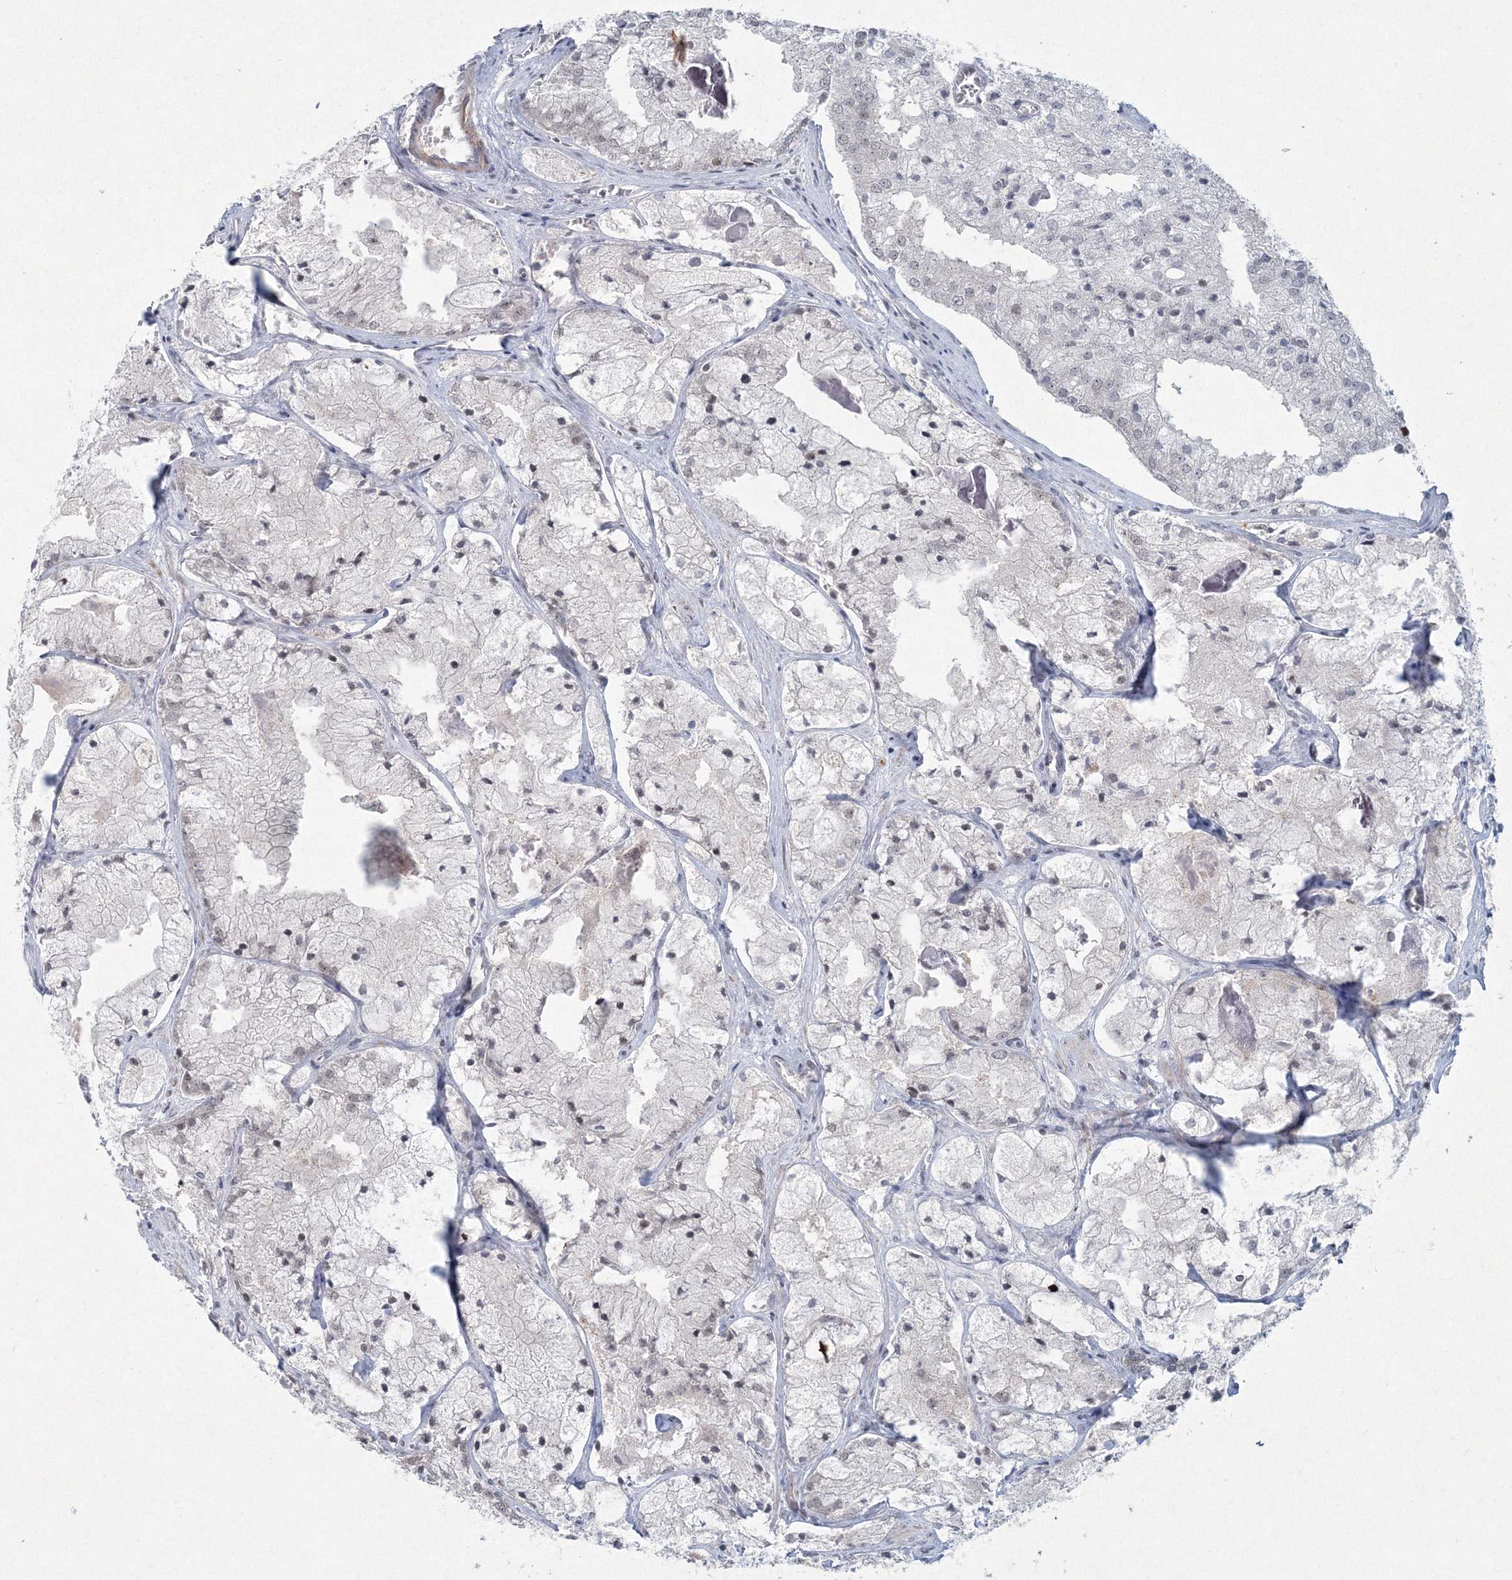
{"staining": {"intensity": "negative", "quantity": "none", "location": "none"}, "tissue": "prostate cancer", "cell_type": "Tumor cells", "image_type": "cancer", "snomed": [{"axis": "morphology", "description": "Adenocarcinoma, High grade"}, {"axis": "topography", "description": "Prostate"}], "caption": "There is no significant staining in tumor cells of adenocarcinoma (high-grade) (prostate). (DAB (3,3'-diaminobenzidine) immunohistochemistry visualized using brightfield microscopy, high magnification).", "gene": "C3orf33", "patient": {"sex": "male", "age": 50}}